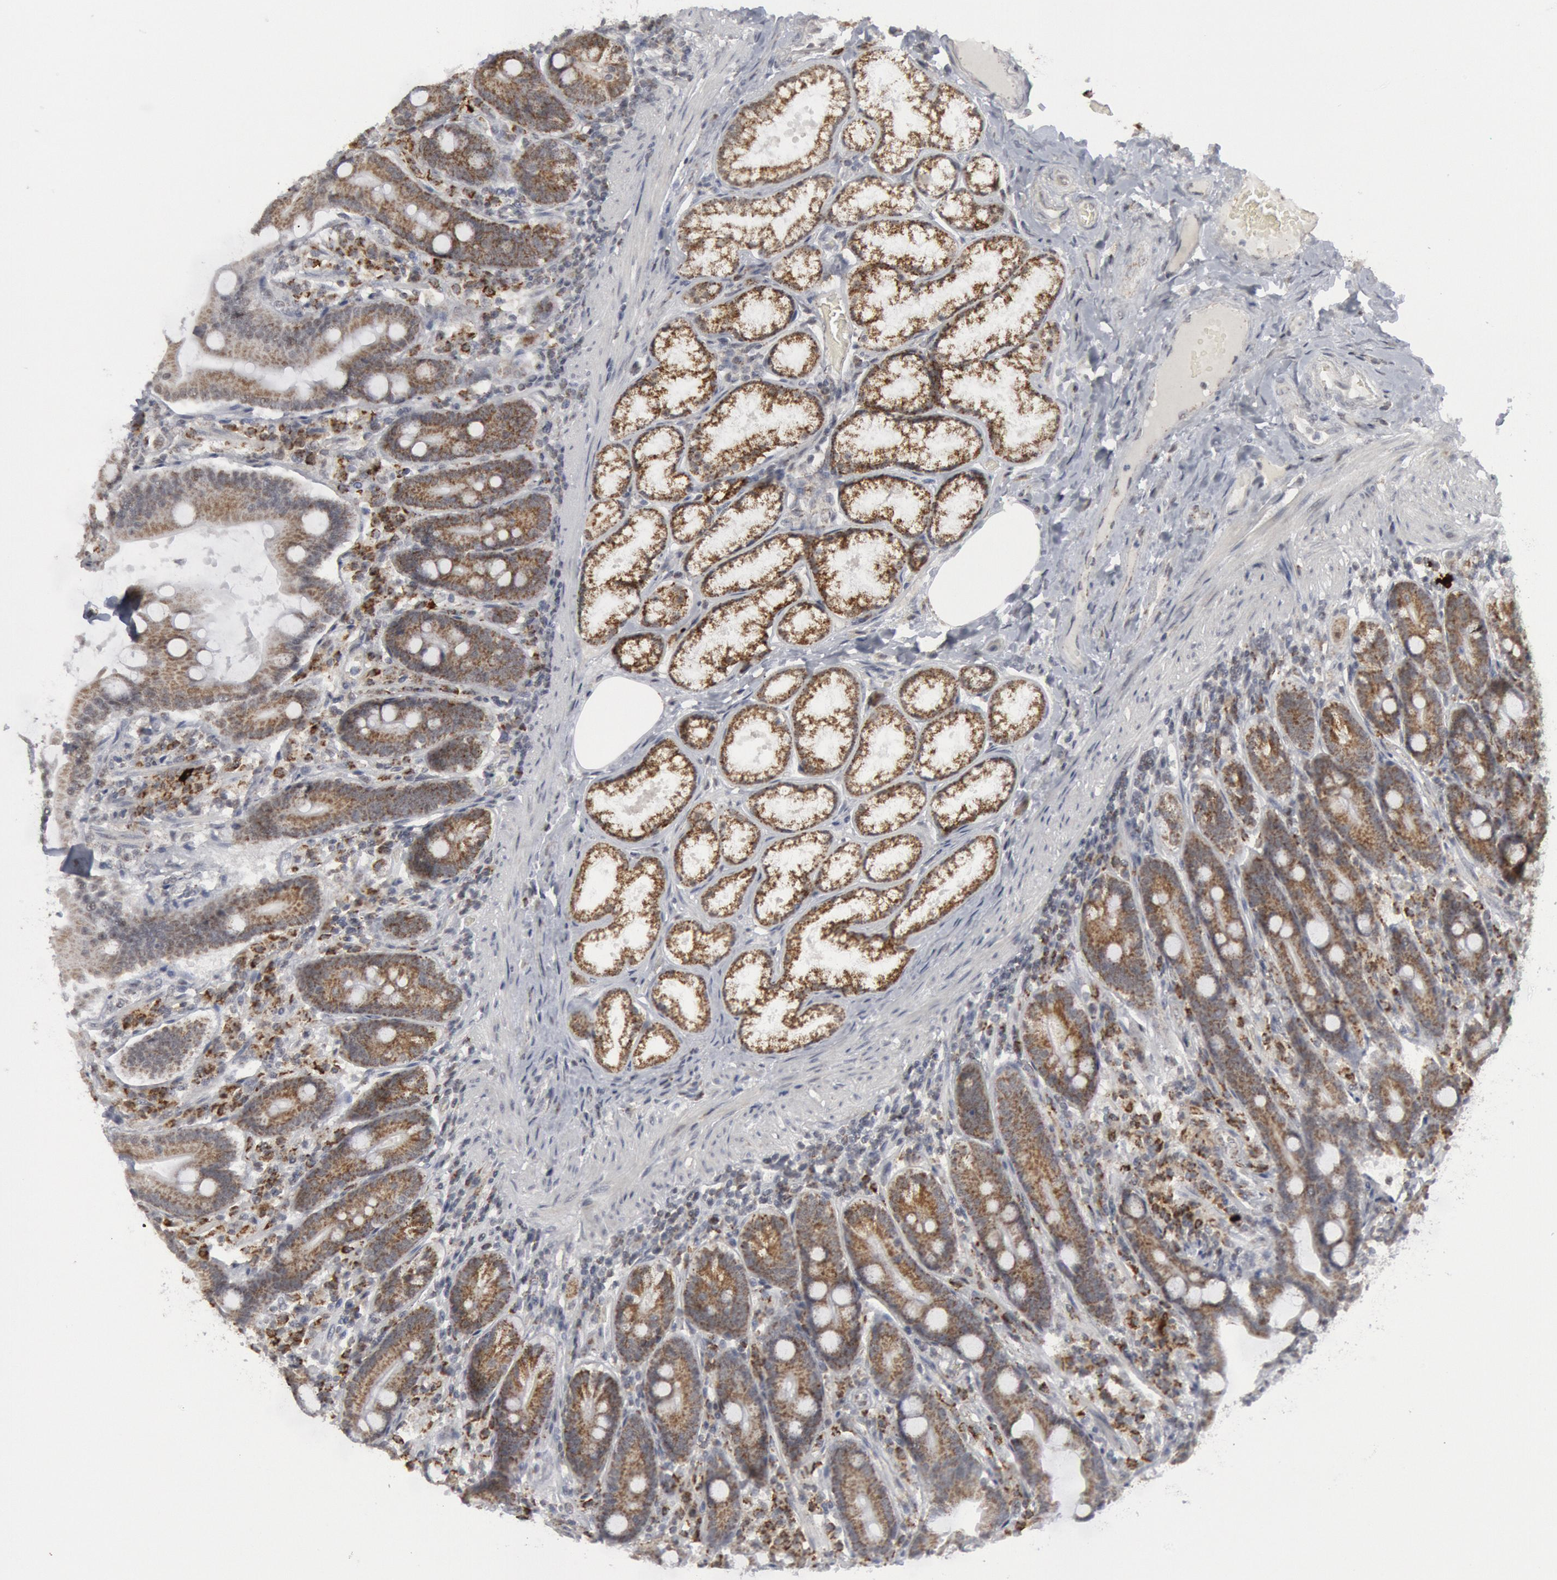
{"staining": {"intensity": "moderate", "quantity": ">75%", "location": "cytoplasmic/membranous"}, "tissue": "duodenum", "cell_type": "Glandular cells", "image_type": "normal", "snomed": [{"axis": "morphology", "description": "Normal tissue, NOS"}, {"axis": "topography", "description": "Duodenum"}], "caption": "IHC of unremarkable human duodenum demonstrates medium levels of moderate cytoplasmic/membranous expression in approximately >75% of glandular cells.", "gene": "CASP9", "patient": {"sex": "female", "age": 64}}